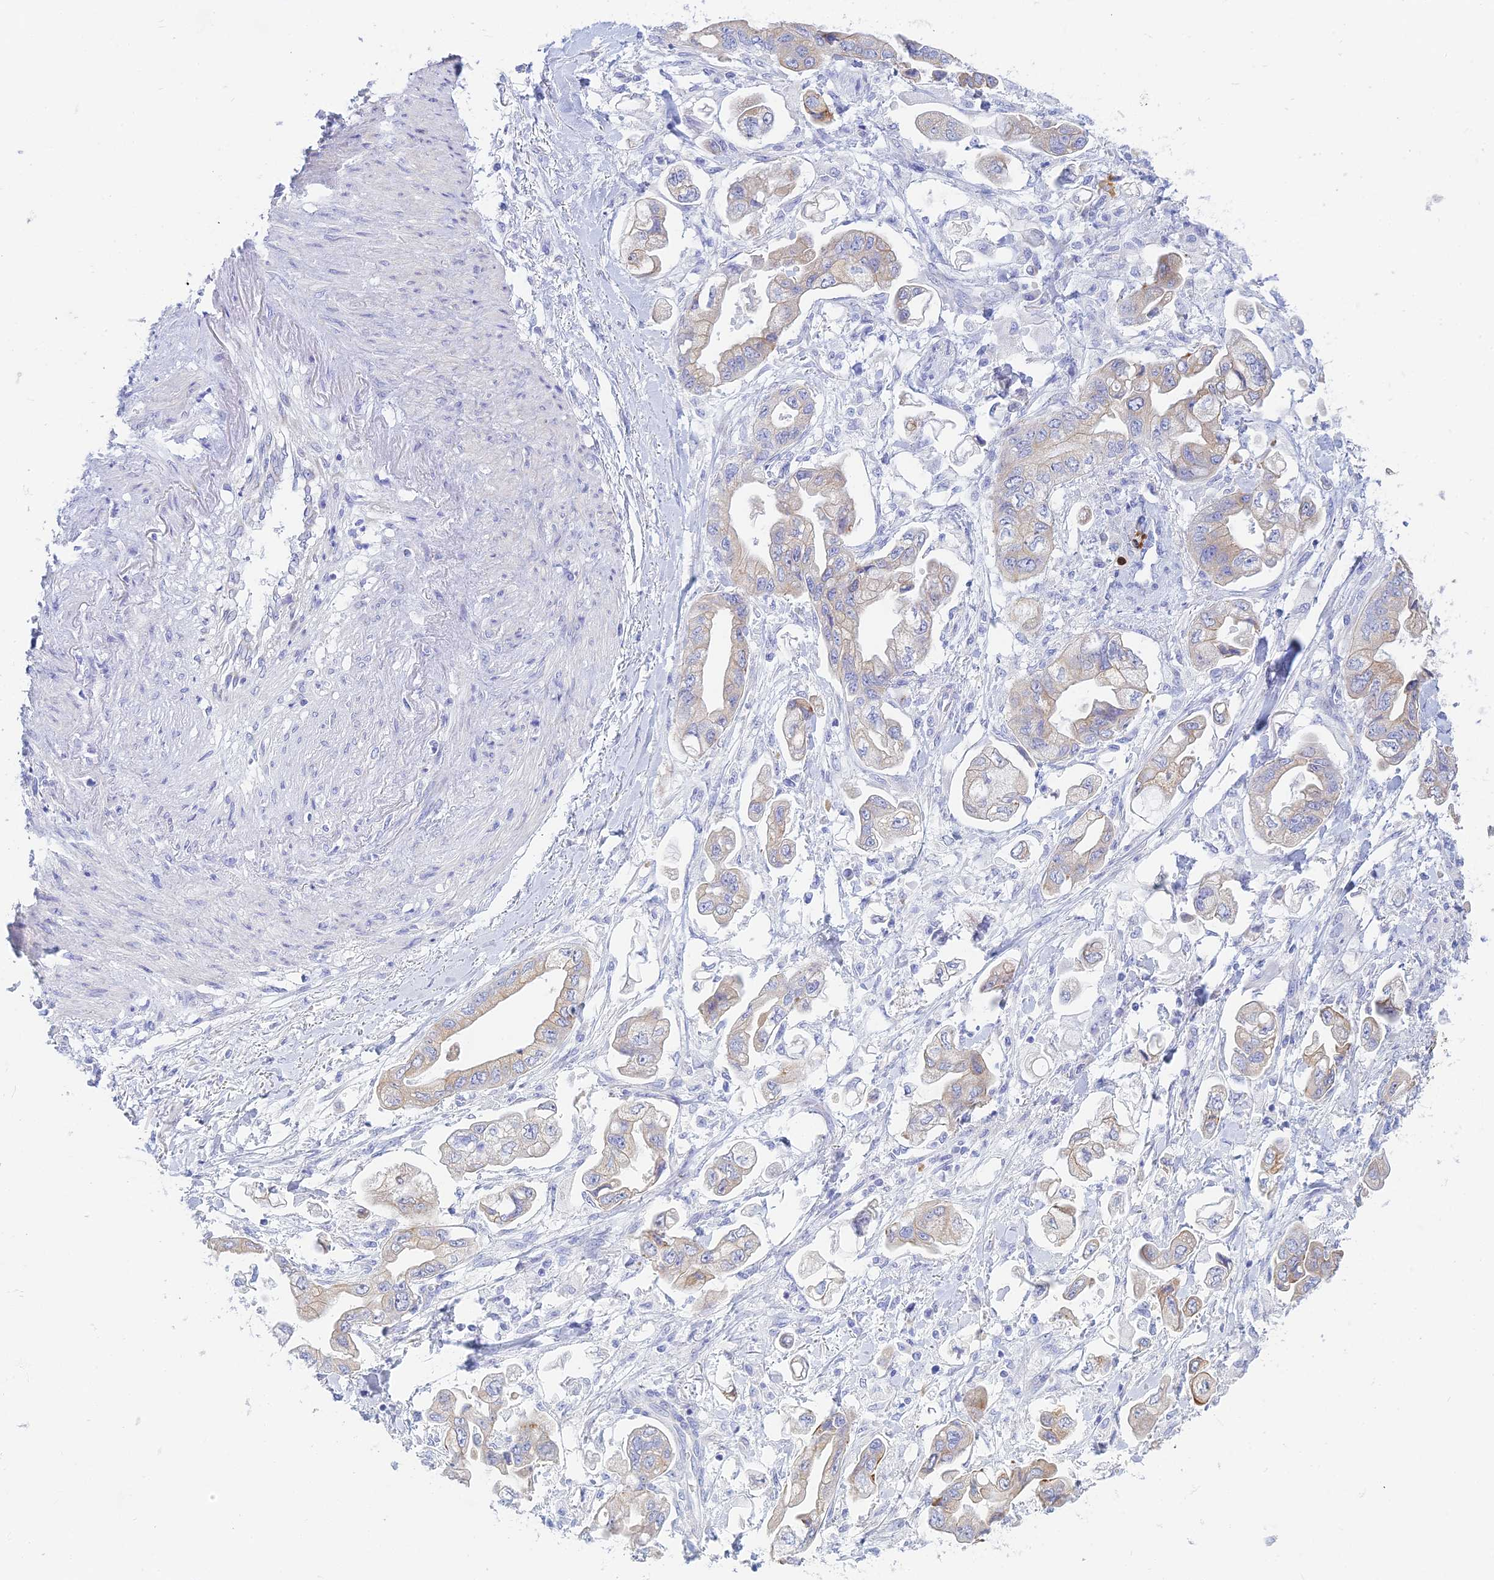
{"staining": {"intensity": "weak", "quantity": "25%-75%", "location": "cytoplasmic/membranous"}, "tissue": "stomach cancer", "cell_type": "Tumor cells", "image_type": "cancer", "snomed": [{"axis": "morphology", "description": "Adenocarcinoma, NOS"}, {"axis": "topography", "description": "Stomach"}], "caption": "Weak cytoplasmic/membranous positivity is present in about 25%-75% of tumor cells in stomach cancer.", "gene": "CEP152", "patient": {"sex": "male", "age": 62}}